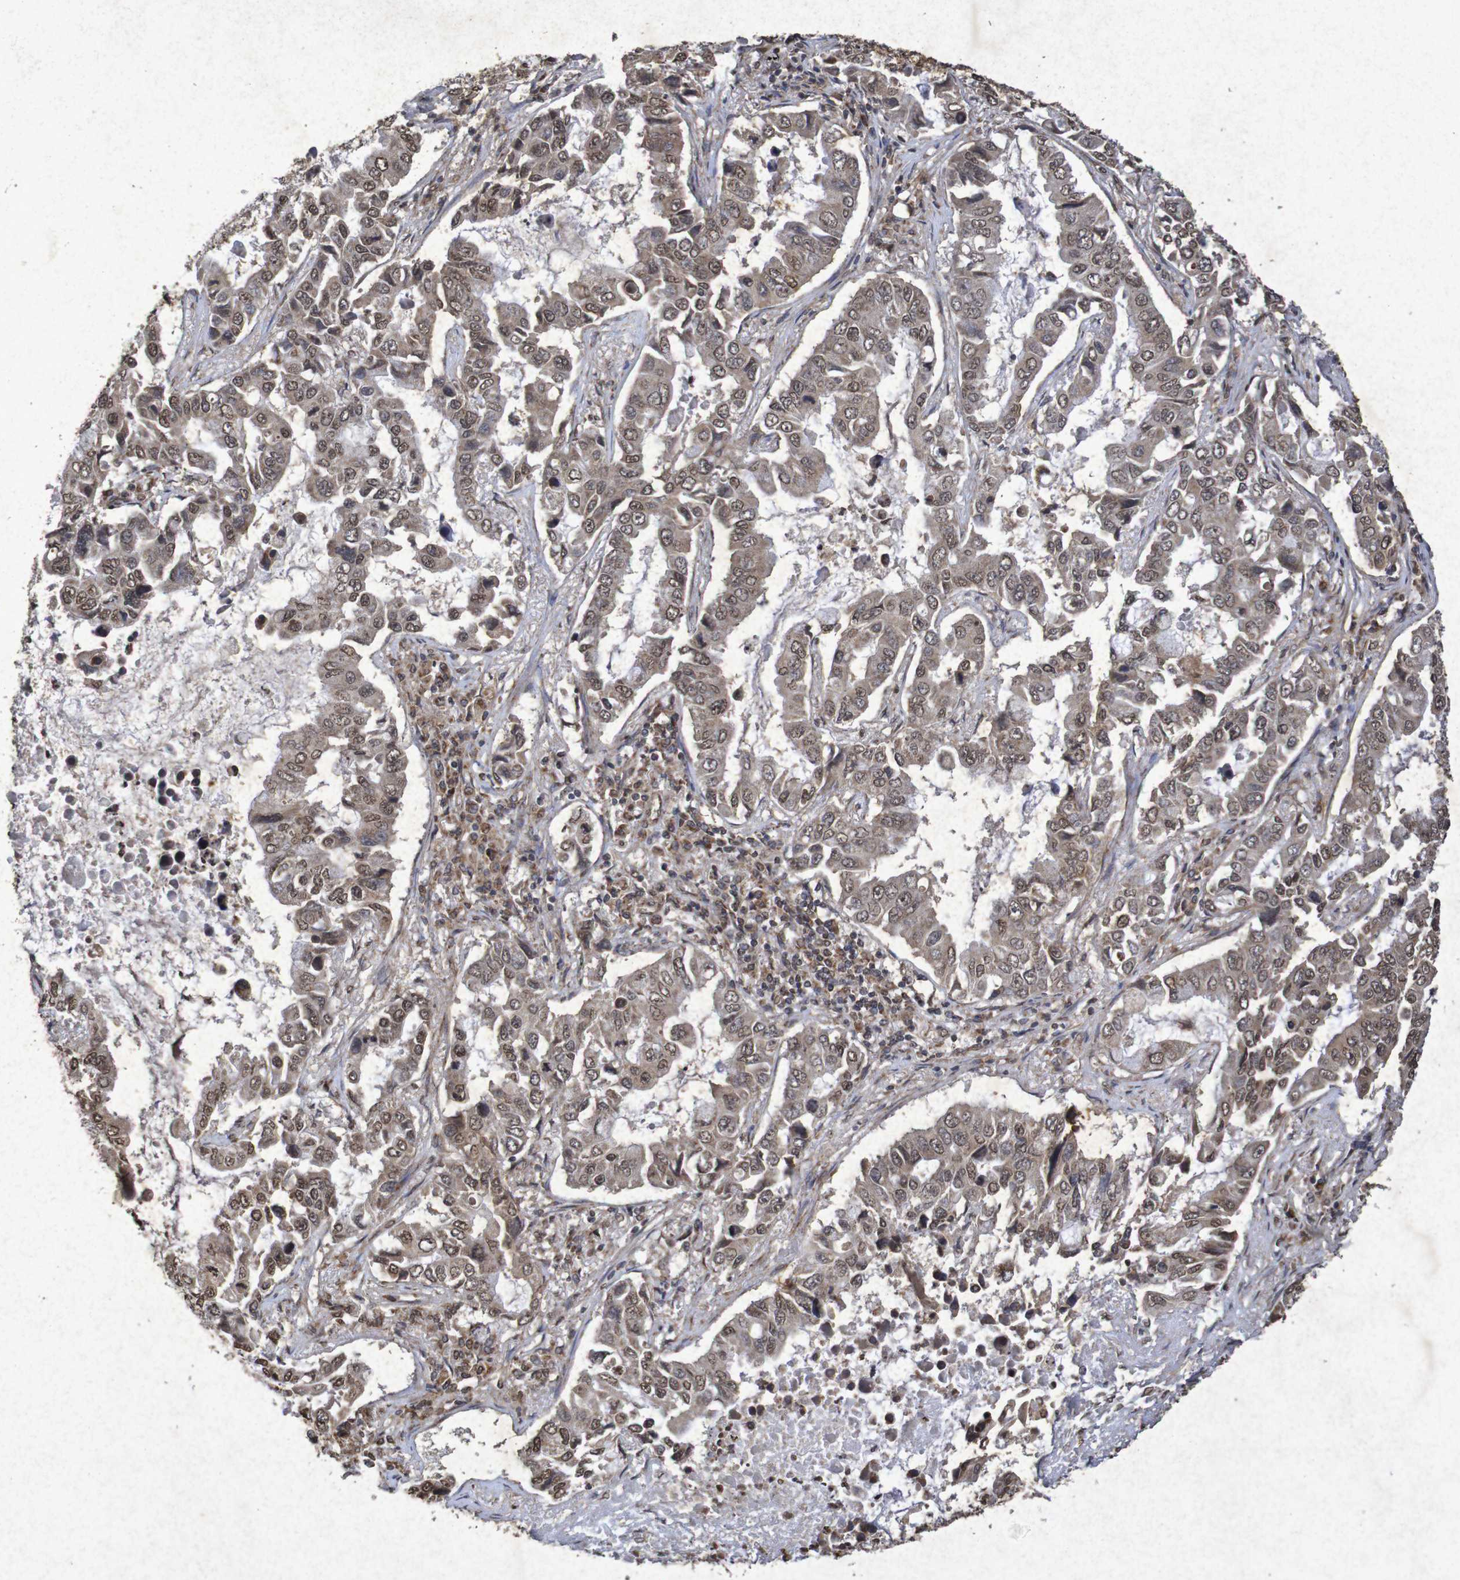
{"staining": {"intensity": "moderate", "quantity": ">75%", "location": "cytoplasmic/membranous,nuclear"}, "tissue": "lung cancer", "cell_type": "Tumor cells", "image_type": "cancer", "snomed": [{"axis": "morphology", "description": "Adenocarcinoma, NOS"}, {"axis": "topography", "description": "Lung"}], "caption": "The image demonstrates a brown stain indicating the presence of a protein in the cytoplasmic/membranous and nuclear of tumor cells in adenocarcinoma (lung).", "gene": "GUCY1A2", "patient": {"sex": "male", "age": 64}}